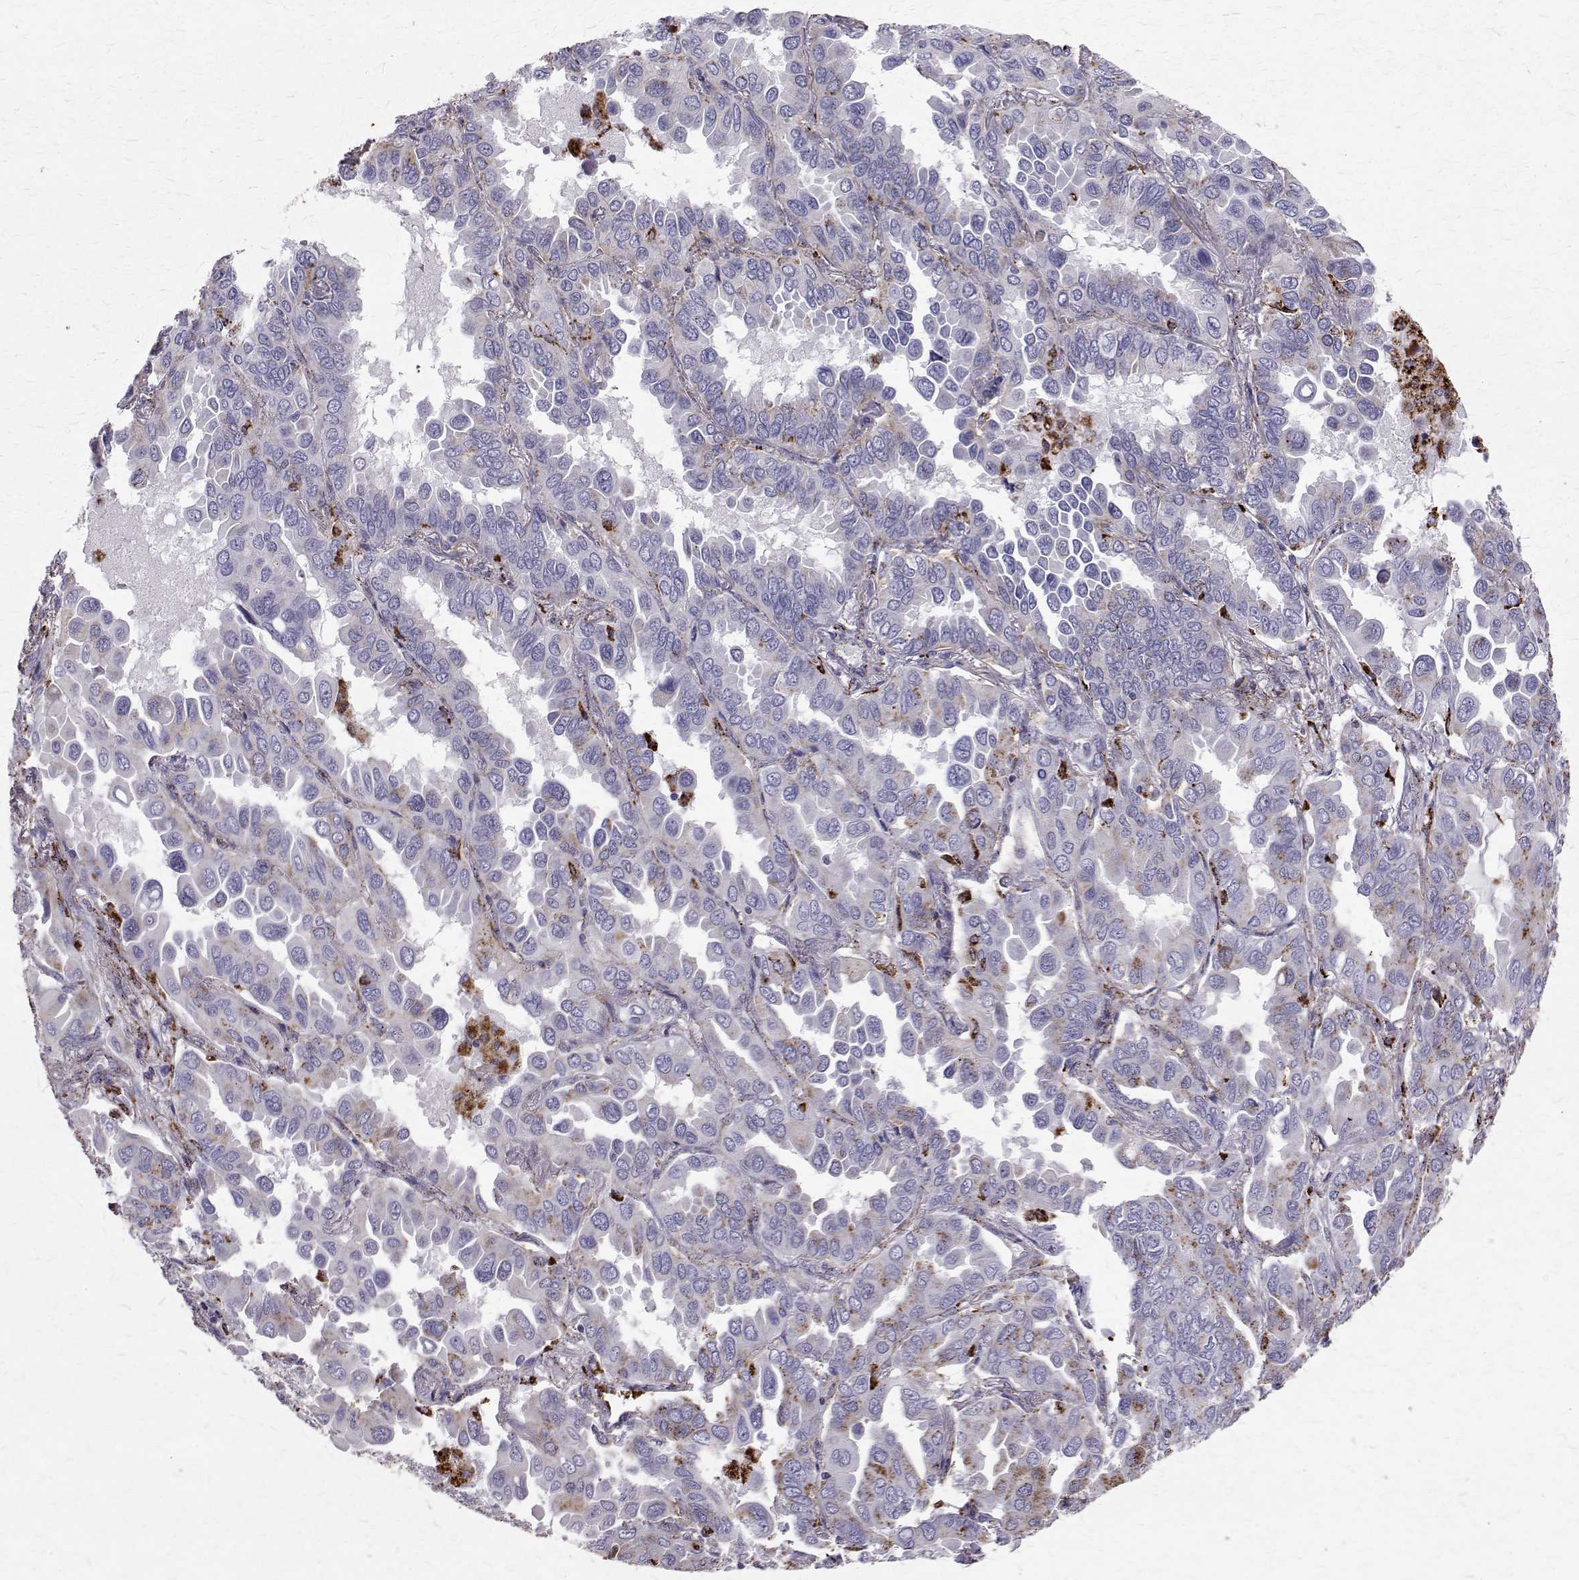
{"staining": {"intensity": "negative", "quantity": "none", "location": "none"}, "tissue": "lung cancer", "cell_type": "Tumor cells", "image_type": "cancer", "snomed": [{"axis": "morphology", "description": "Adenocarcinoma, NOS"}, {"axis": "topography", "description": "Lung"}], "caption": "Lung adenocarcinoma was stained to show a protein in brown. There is no significant positivity in tumor cells.", "gene": "TPP1", "patient": {"sex": "male", "age": 64}}